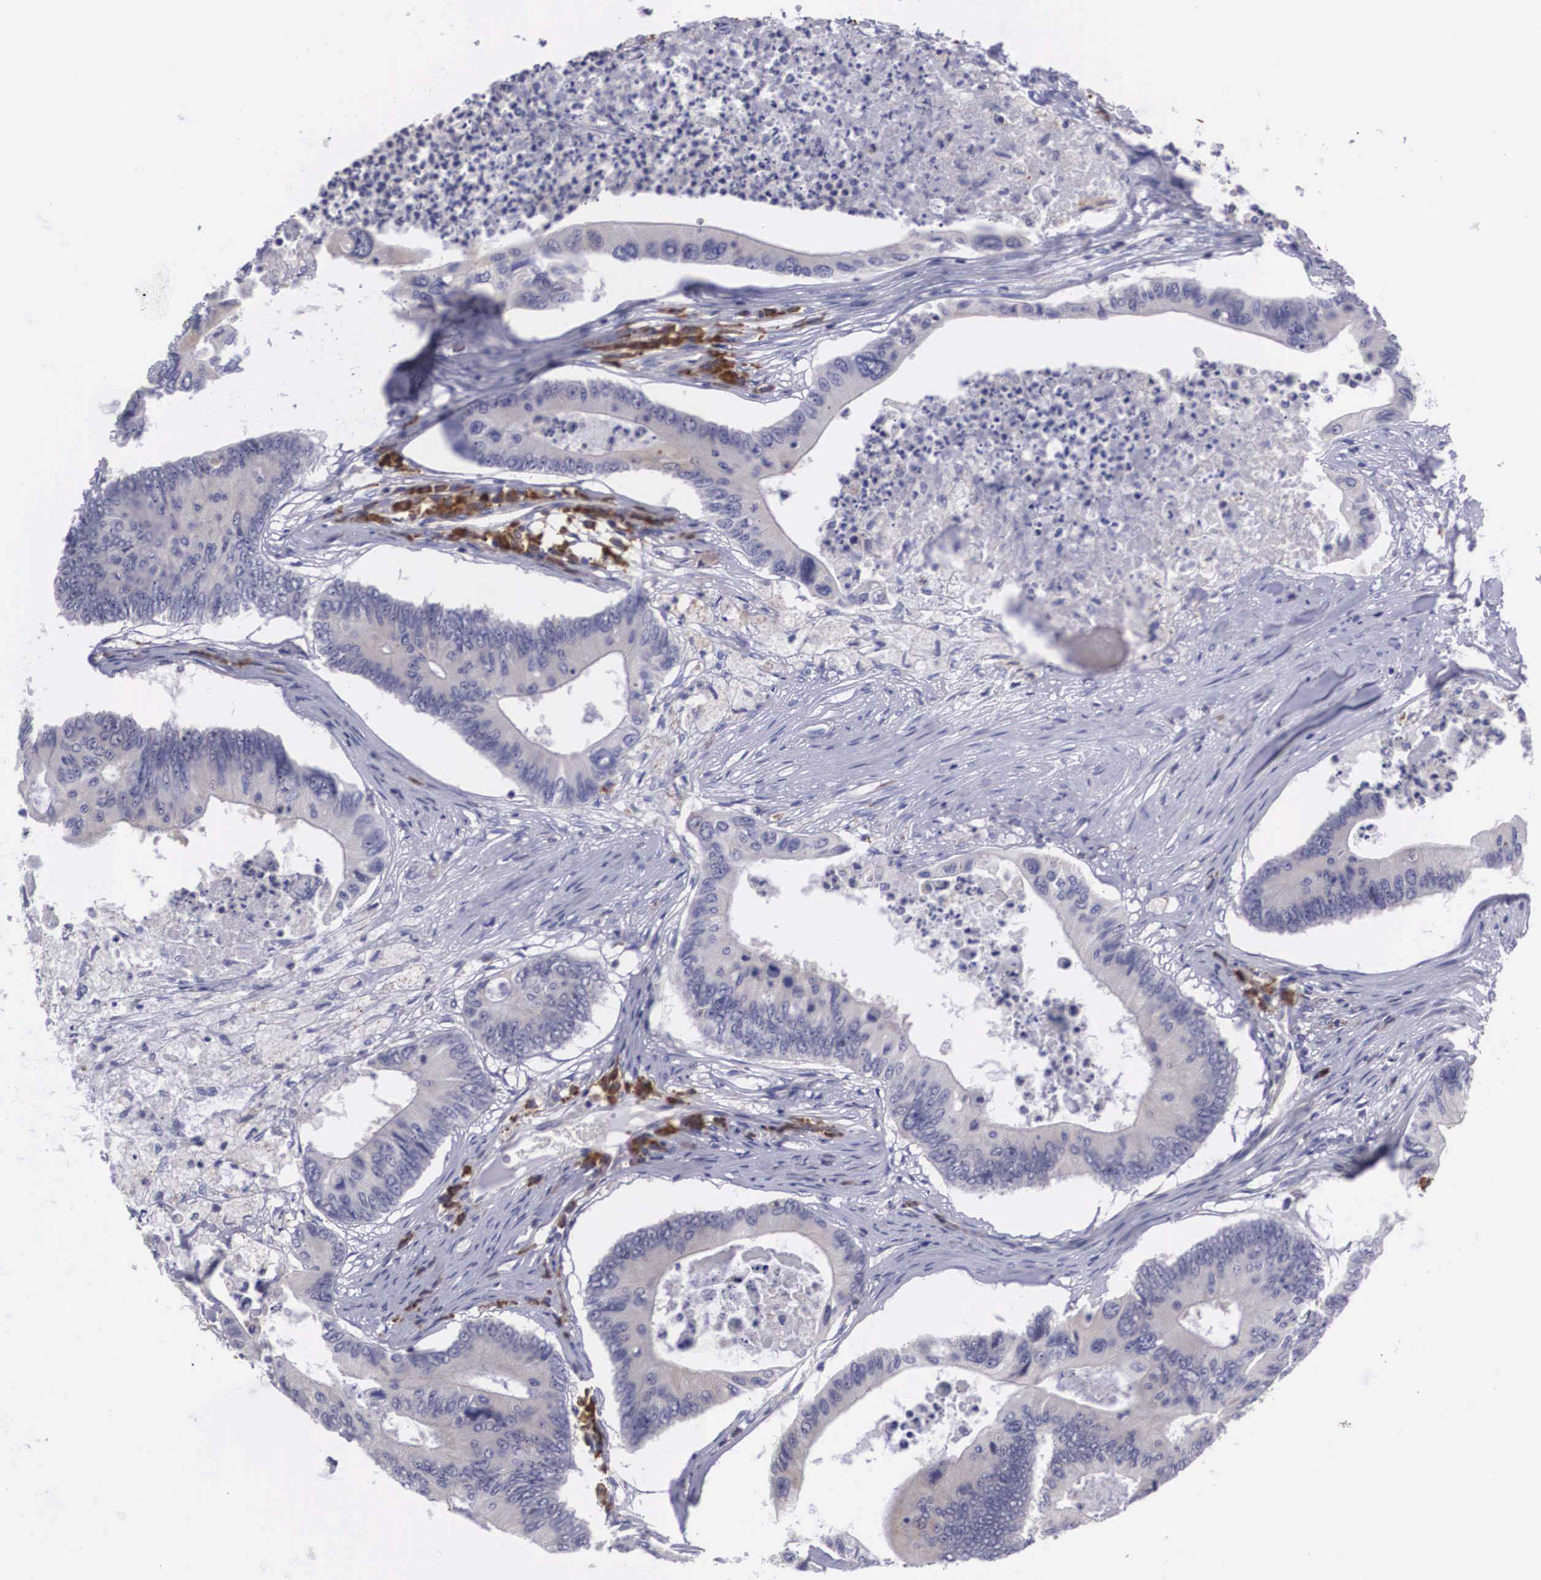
{"staining": {"intensity": "negative", "quantity": "none", "location": "none"}, "tissue": "colorectal cancer", "cell_type": "Tumor cells", "image_type": "cancer", "snomed": [{"axis": "morphology", "description": "Adenocarcinoma, NOS"}, {"axis": "topography", "description": "Colon"}], "caption": "Immunohistochemistry (IHC) histopathology image of neoplastic tissue: adenocarcinoma (colorectal) stained with DAB (3,3'-diaminobenzidine) shows no significant protein positivity in tumor cells.", "gene": "CRELD2", "patient": {"sex": "male", "age": 65}}